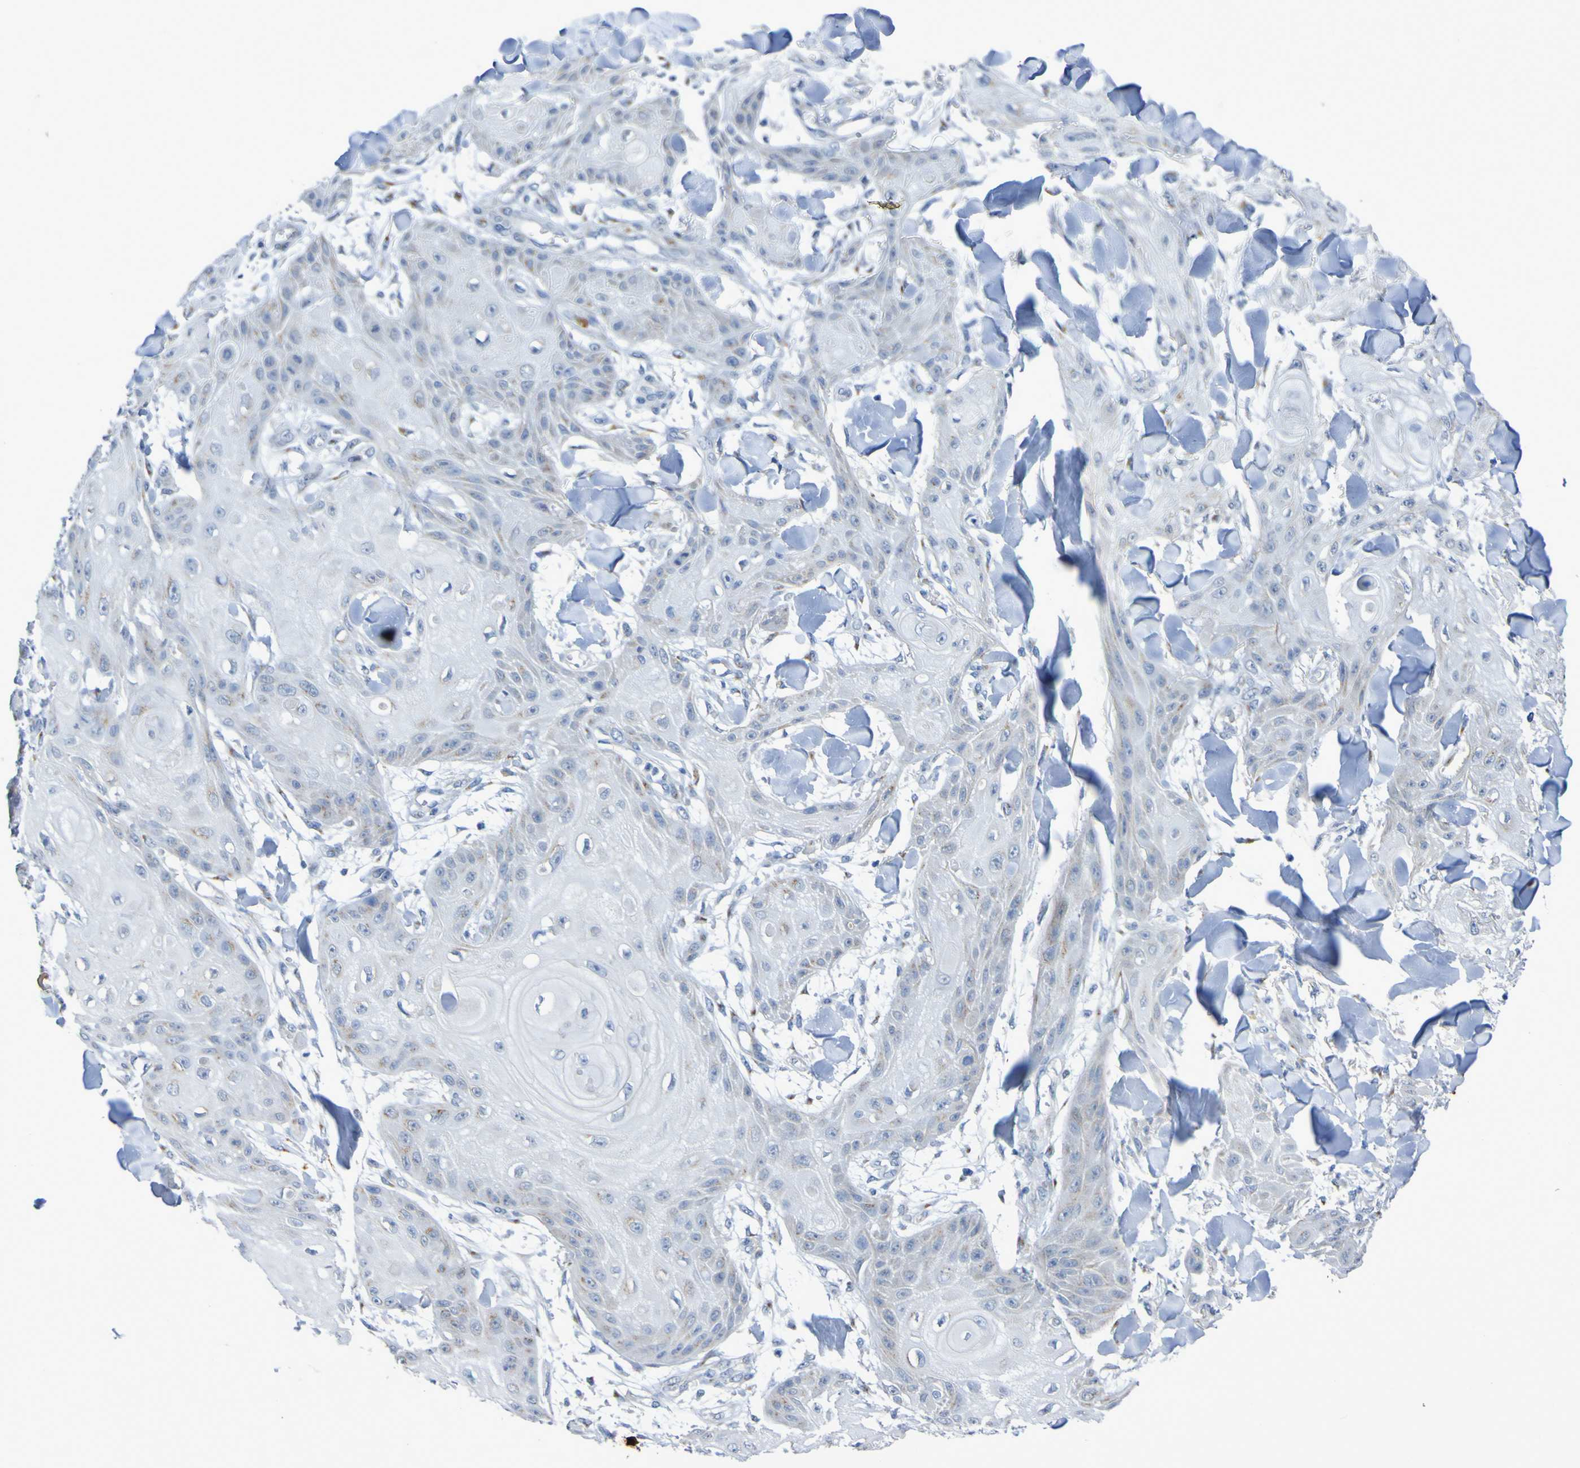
{"staining": {"intensity": "weak", "quantity": "<25%", "location": "cytoplasmic/membranous"}, "tissue": "skin cancer", "cell_type": "Tumor cells", "image_type": "cancer", "snomed": [{"axis": "morphology", "description": "Squamous cell carcinoma, NOS"}, {"axis": "topography", "description": "Skin"}], "caption": "The immunohistochemistry image has no significant expression in tumor cells of skin cancer (squamous cell carcinoma) tissue. (DAB immunohistochemistry, high magnification).", "gene": "C11orf24", "patient": {"sex": "male", "age": 74}}